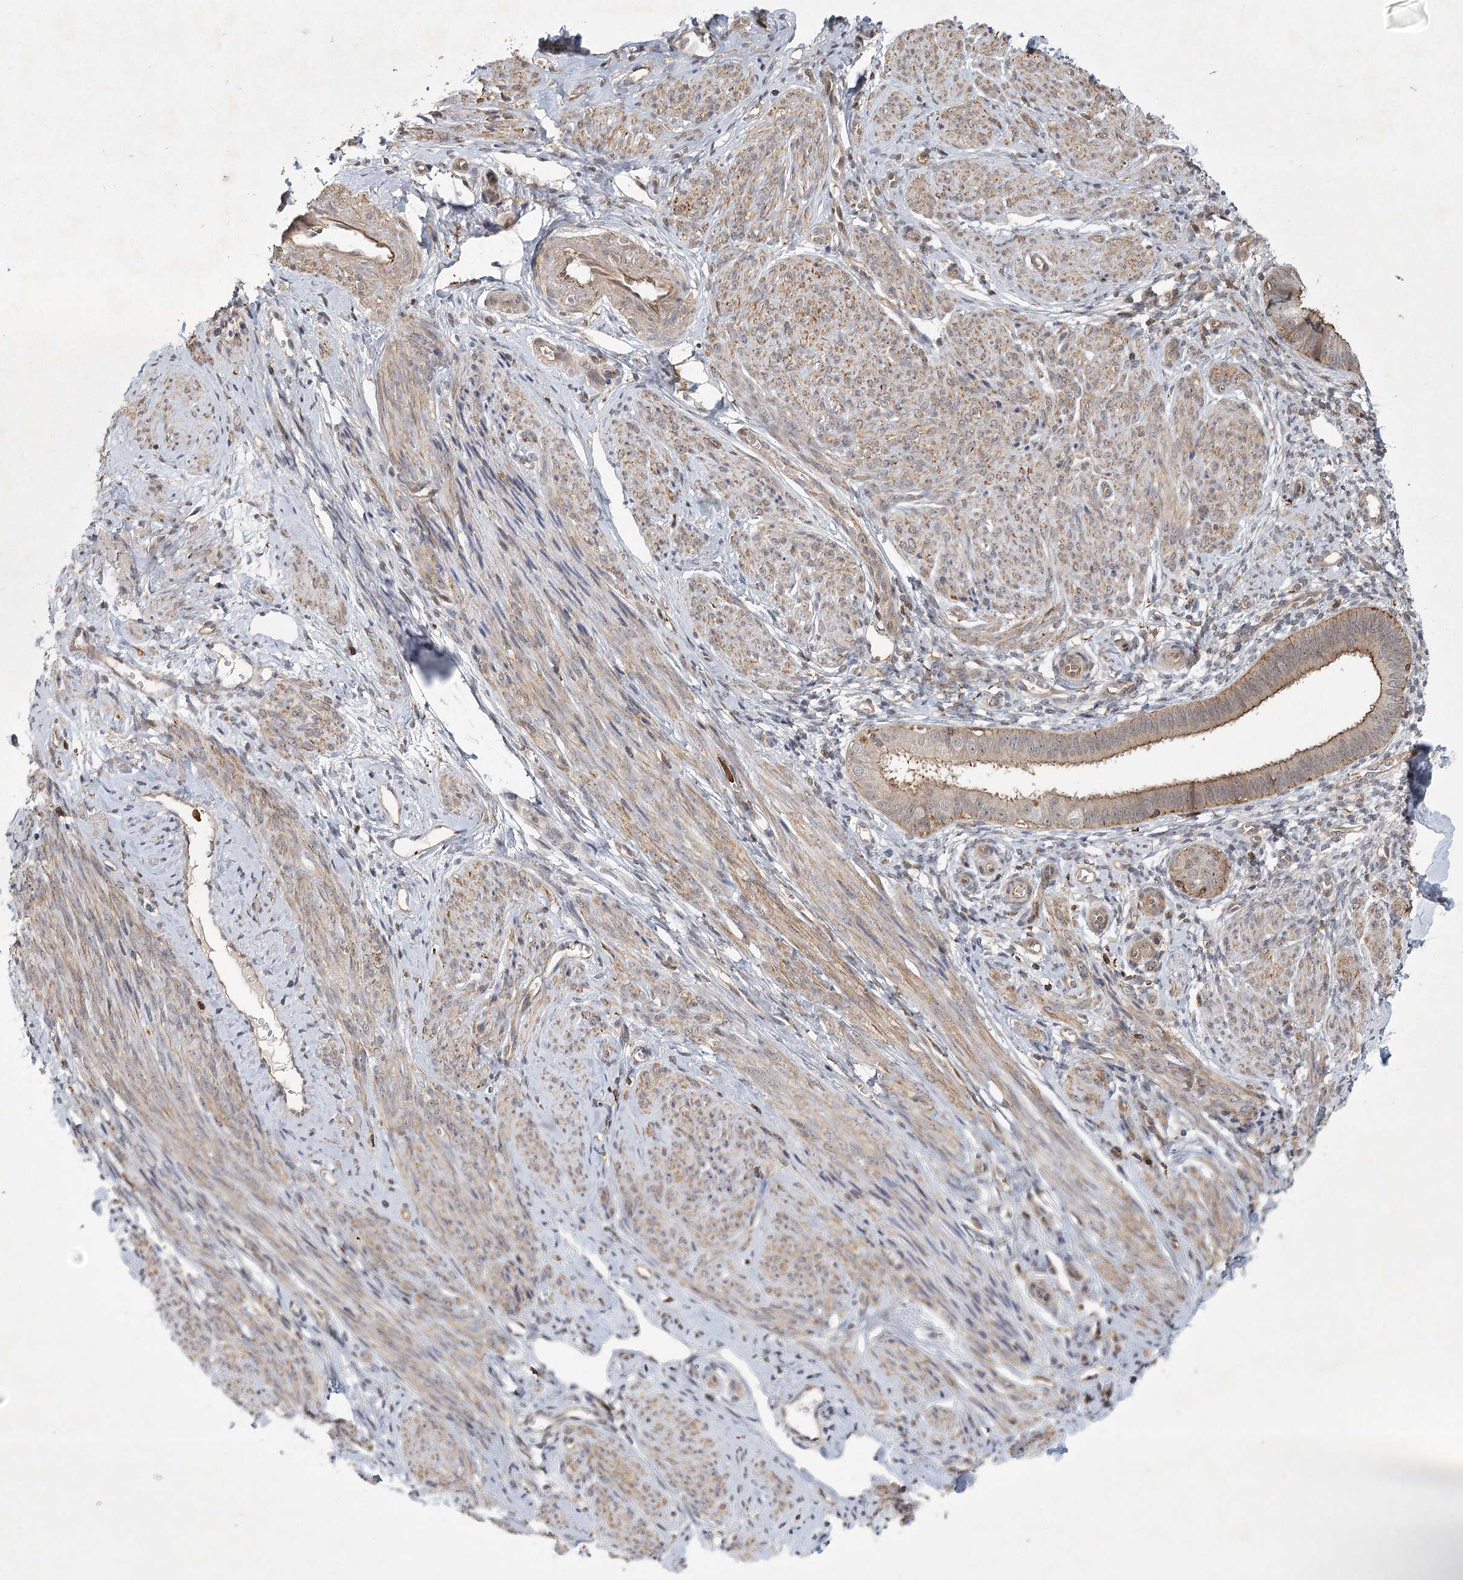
{"staining": {"intensity": "negative", "quantity": "none", "location": "none"}, "tissue": "endometrium", "cell_type": "Cells in endometrial stroma", "image_type": "normal", "snomed": [{"axis": "morphology", "description": "Normal tissue, NOS"}, {"axis": "topography", "description": "Uterus"}, {"axis": "topography", "description": "Endometrium"}], "caption": "This is an IHC micrograph of benign human endometrium. There is no expression in cells in endometrial stroma.", "gene": "MEPE", "patient": {"sex": "female", "age": 48}}